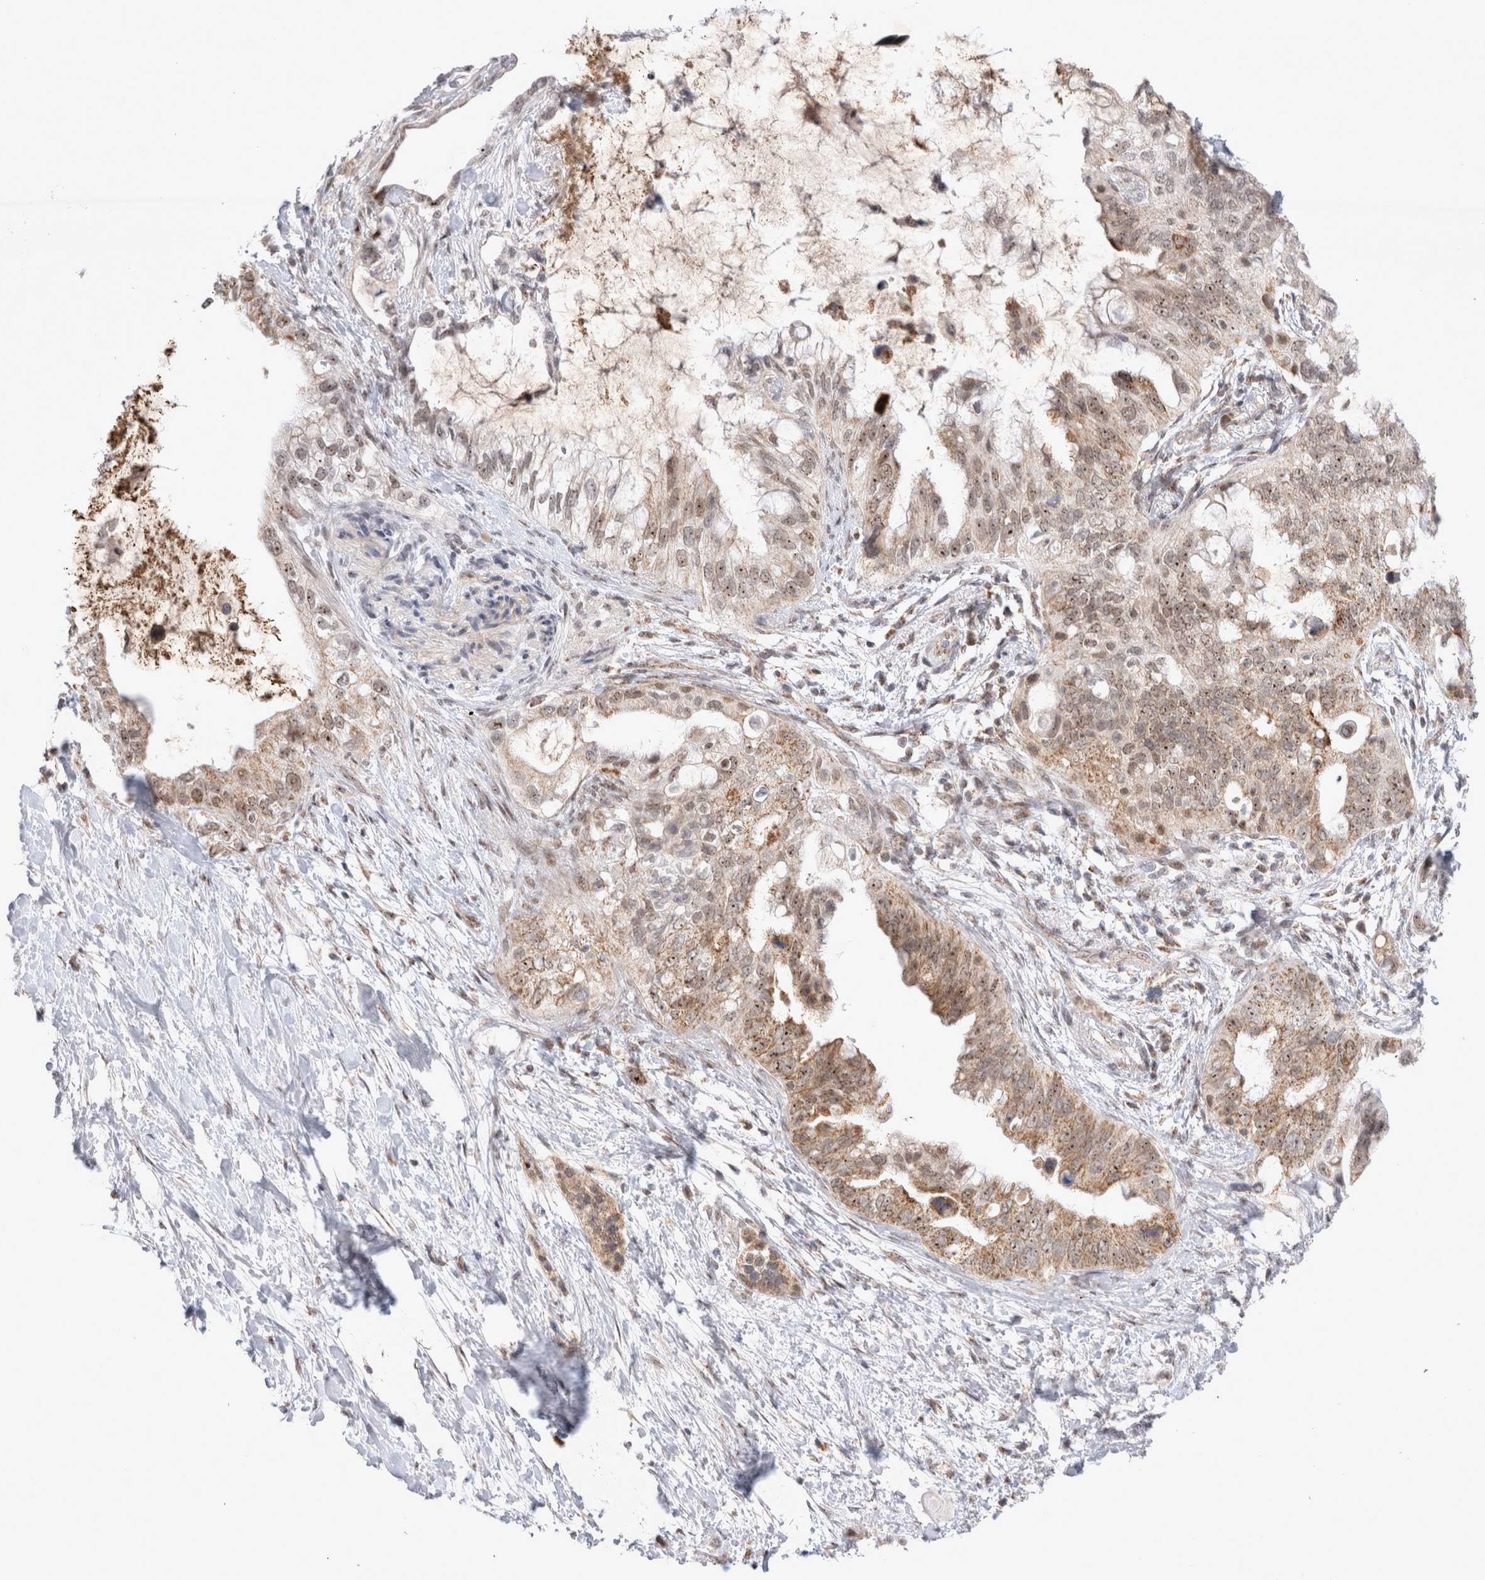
{"staining": {"intensity": "moderate", "quantity": ">75%", "location": "cytoplasmic/membranous,nuclear"}, "tissue": "pancreatic cancer", "cell_type": "Tumor cells", "image_type": "cancer", "snomed": [{"axis": "morphology", "description": "Adenocarcinoma, NOS"}, {"axis": "topography", "description": "Pancreas"}], "caption": "Immunohistochemistry (IHC) (DAB) staining of human pancreatic adenocarcinoma exhibits moderate cytoplasmic/membranous and nuclear protein staining in approximately >75% of tumor cells.", "gene": "MRPL37", "patient": {"sex": "female", "age": 56}}